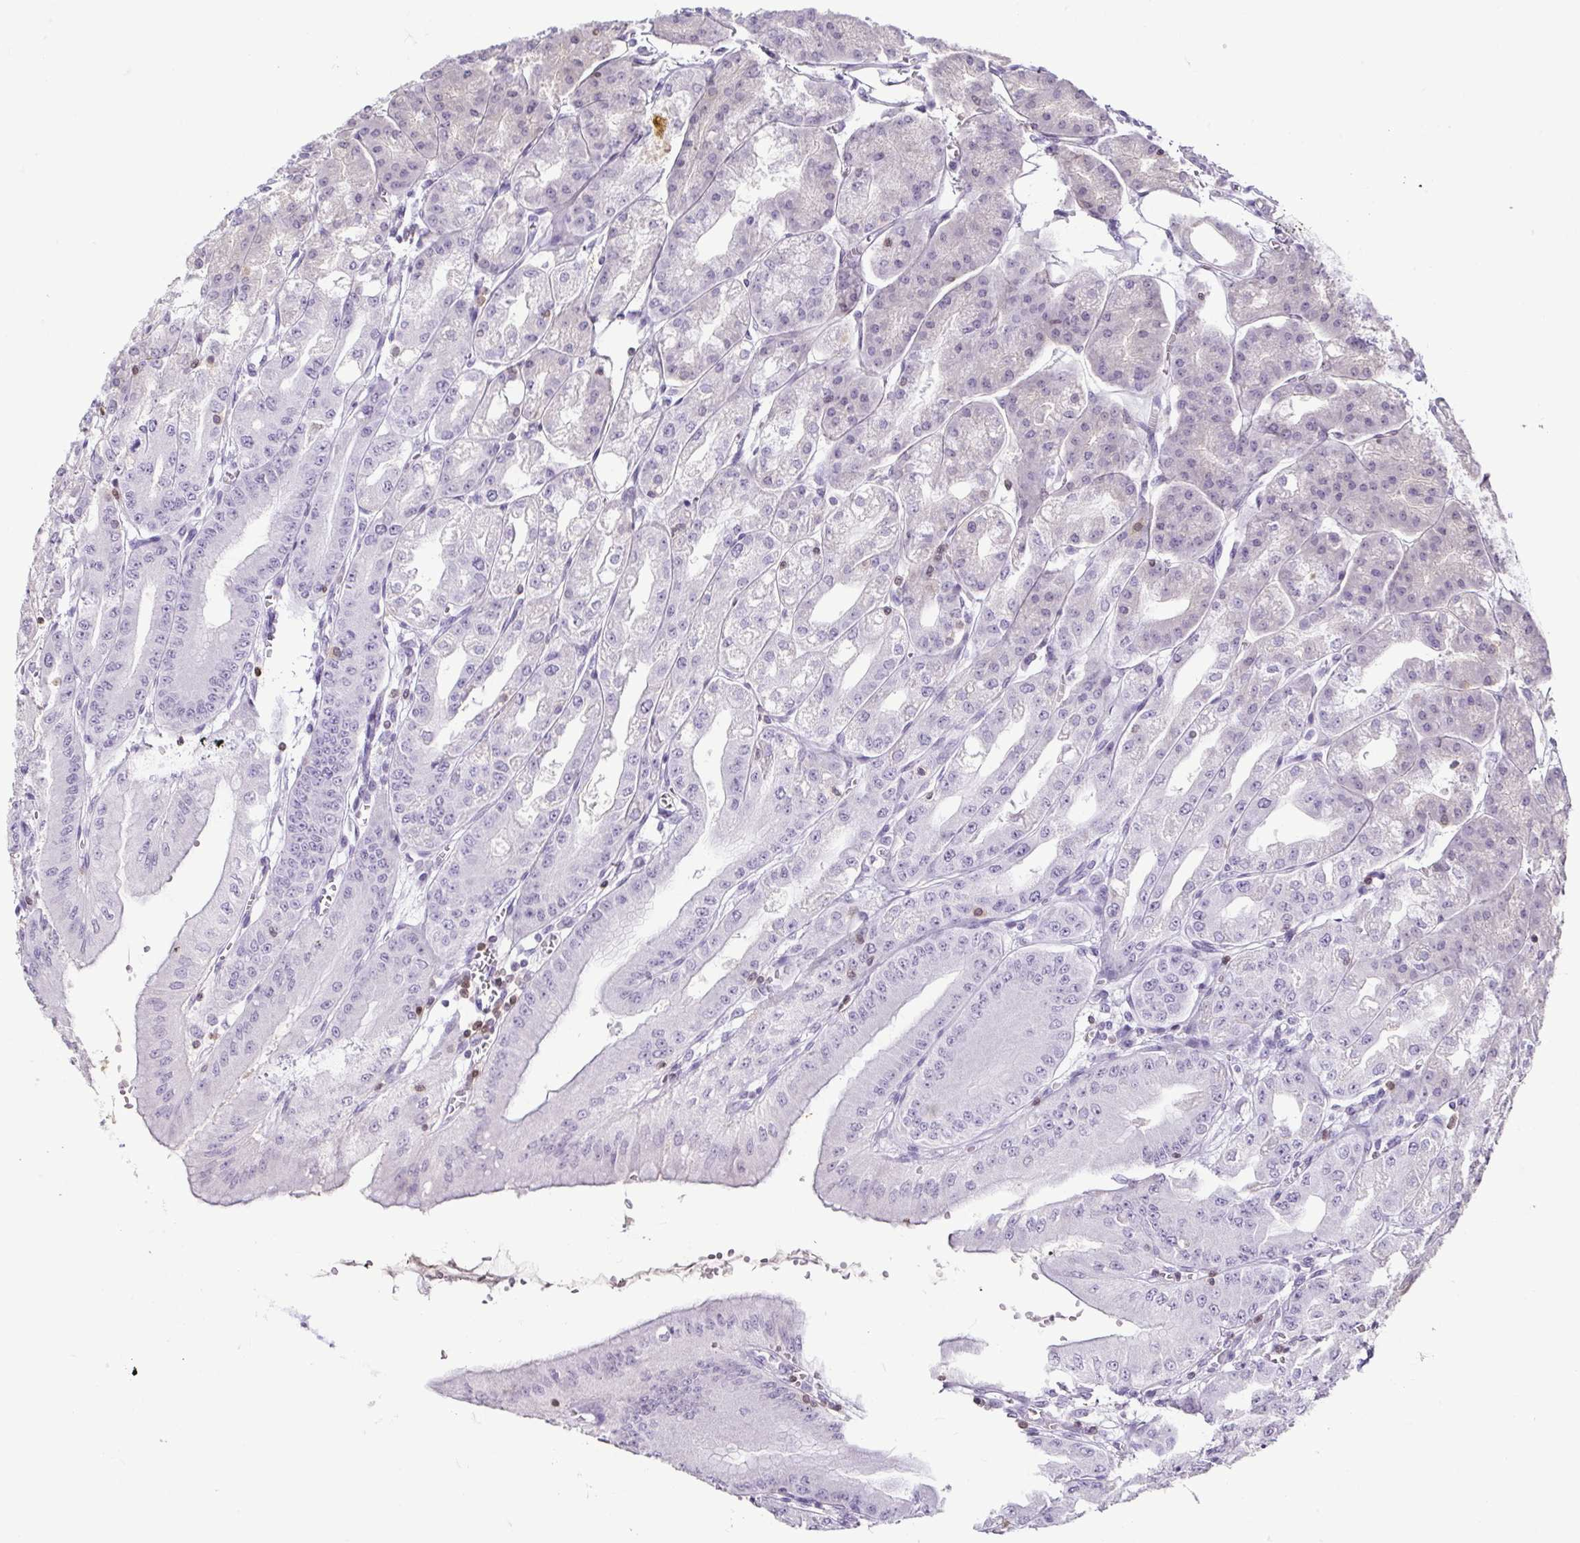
{"staining": {"intensity": "negative", "quantity": "none", "location": "none"}, "tissue": "stomach", "cell_type": "Glandular cells", "image_type": "normal", "snomed": [{"axis": "morphology", "description": "Normal tissue, NOS"}, {"axis": "topography", "description": "Stomach, lower"}], "caption": "An image of human stomach is negative for staining in glandular cells.", "gene": "HOPX", "patient": {"sex": "male", "age": 71}}